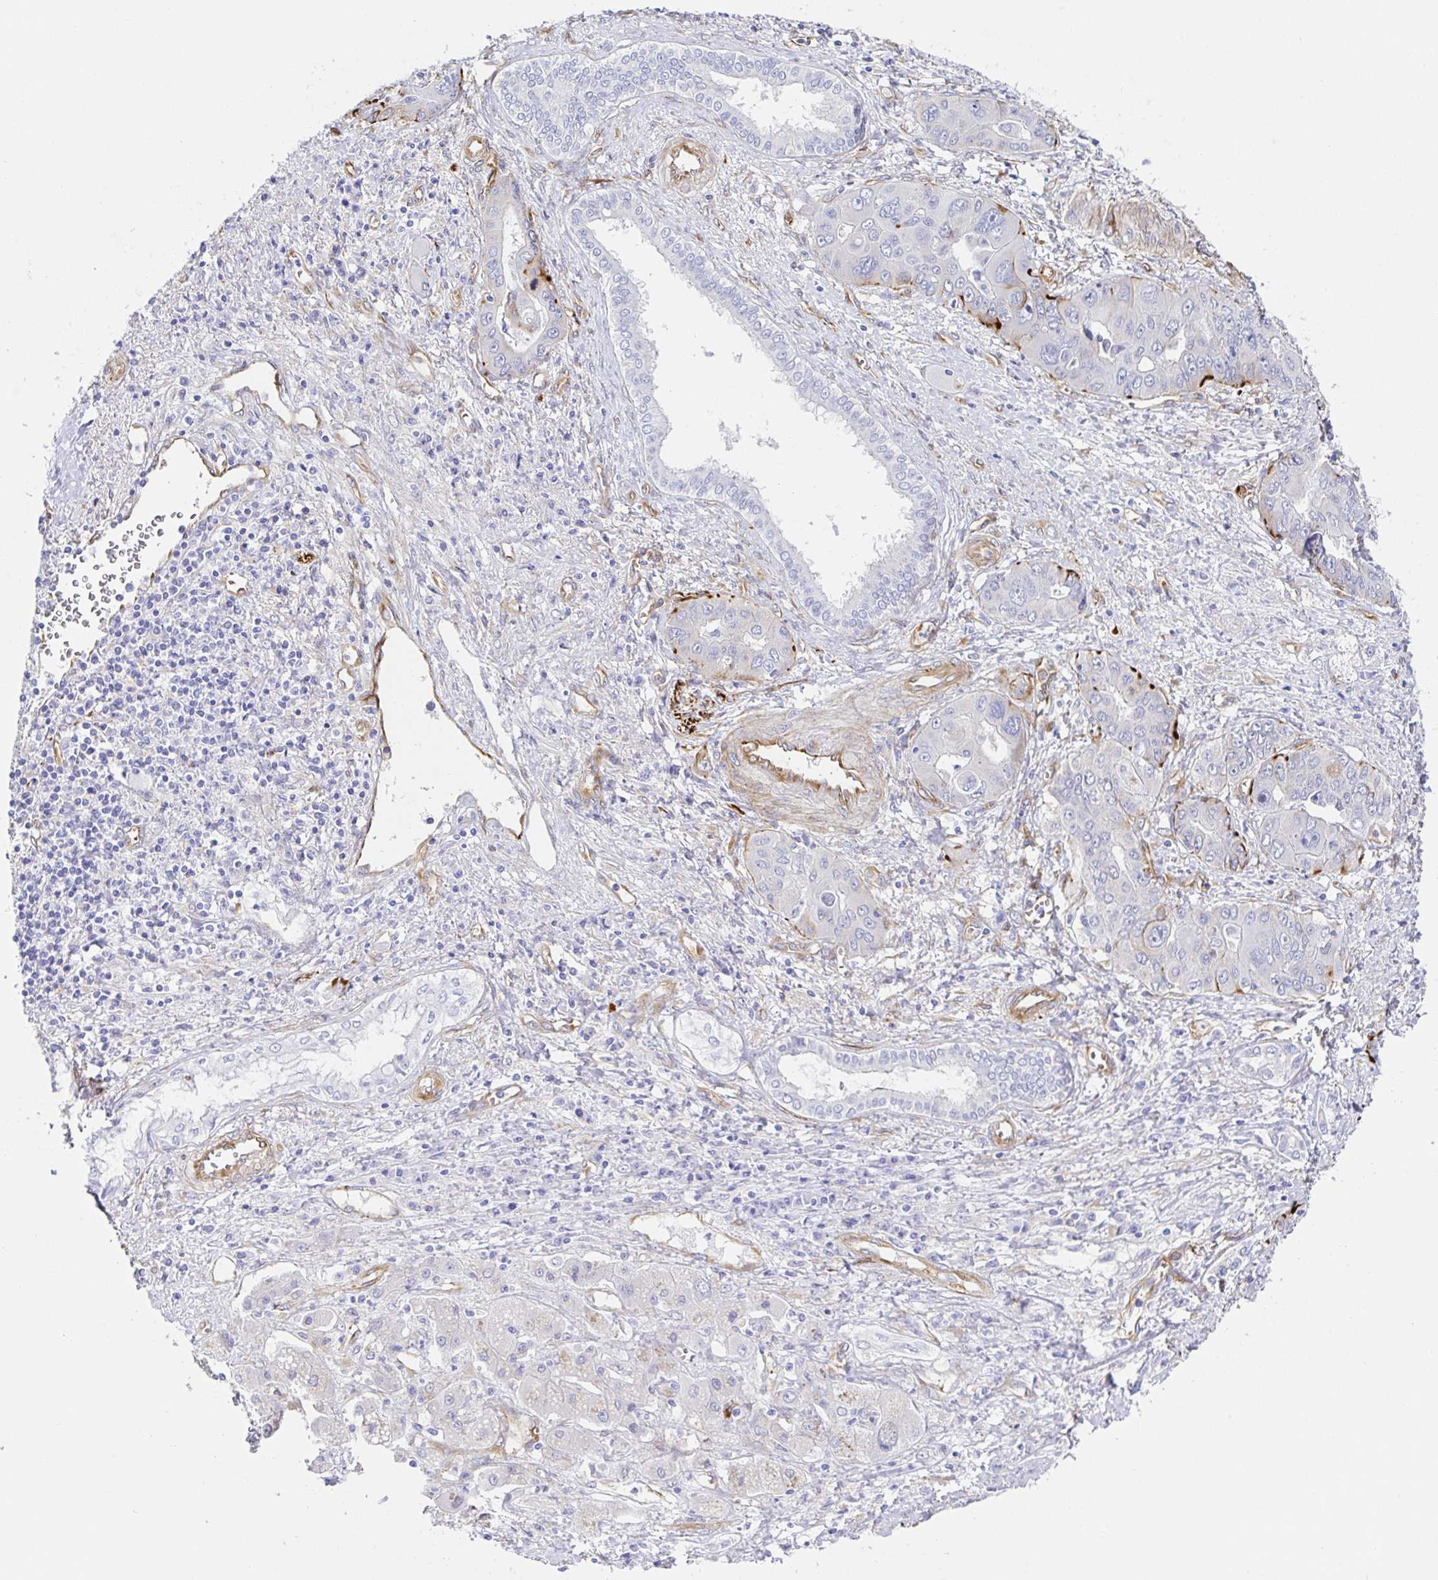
{"staining": {"intensity": "negative", "quantity": "none", "location": "none"}, "tissue": "liver cancer", "cell_type": "Tumor cells", "image_type": "cancer", "snomed": [{"axis": "morphology", "description": "Cholangiocarcinoma"}, {"axis": "topography", "description": "Liver"}], "caption": "This is an immunohistochemistry (IHC) image of human liver cholangiocarcinoma. There is no staining in tumor cells.", "gene": "DOCK1", "patient": {"sex": "male", "age": 67}}